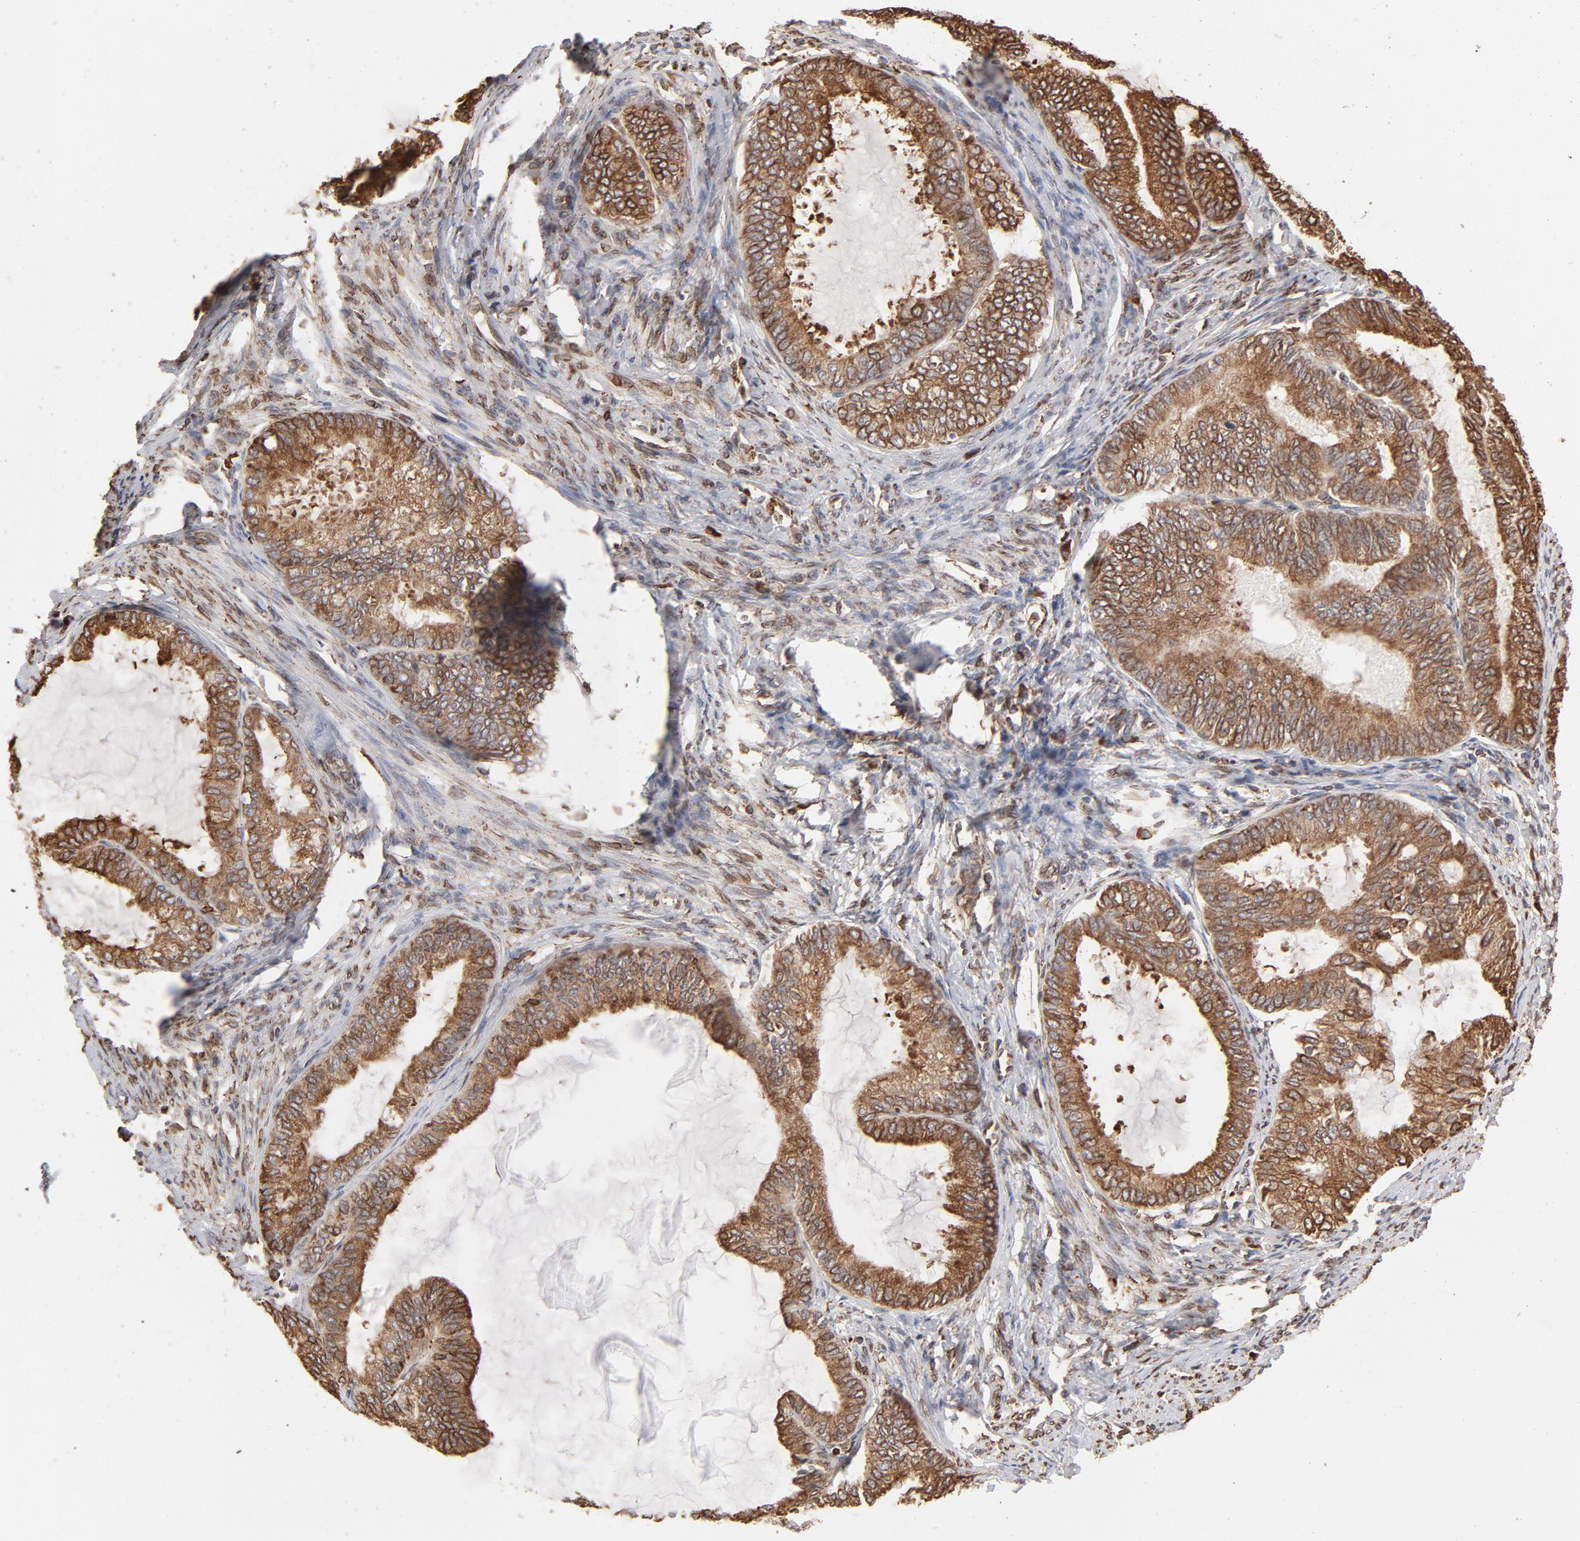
{"staining": {"intensity": "strong", "quantity": ">75%", "location": "cytoplasmic/membranous"}, "tissue": "endometrial cancer", "cell_type": "Tumor cells", "image_type": "cancer", "snomed": [{"axis": "morphology", "description": "Adenocarcinoma, NOS"}, {"axis": "topography", "description": "Endometrium"}], "caption": "Human endometrial cancer stained for a protein (brown) displays strong cytoplasmic/membranous positive staining in about >75% of tumor cells.", "gene": "CANX", "patient": {"sex": "female", "age": 86}}